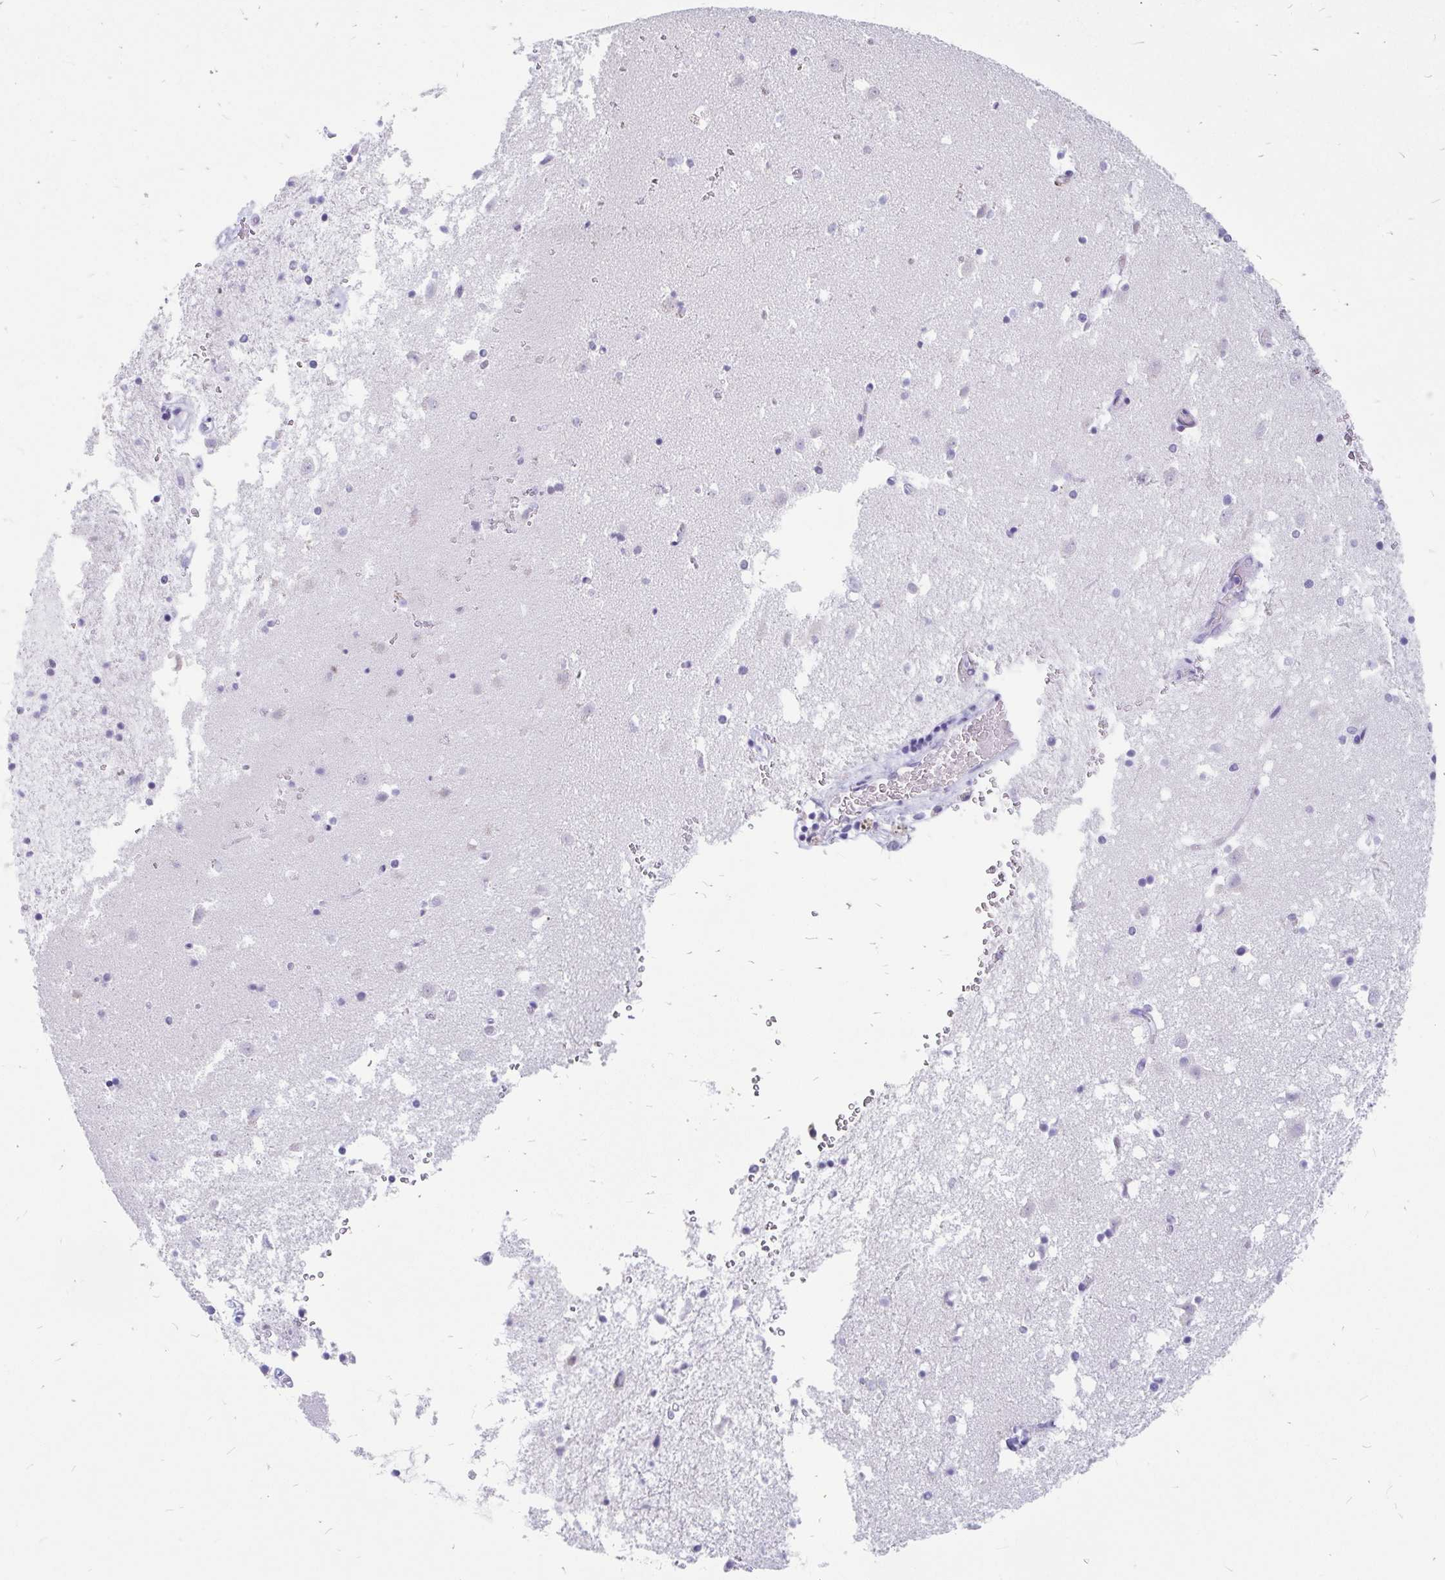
{"staining": {"intensity": "negative", "quantity": "none", "location": "none"}, "tissue": "caudate", "cell_type": "Glial cells", "image_type": "normal", "snomed": [{"axis": "morphology", "description": "Normal tissue, NOS"}, {"axis": "topography", "description": "Lateral ventricle wall"}], "caption": "A high-resolution photomicrograph shows IHC staining of unremarkable caudate, which reveals no significant expression in glial cells. The staining was performed using DAB to visualize the protein expression in brown, while the nuclei were stained in blue with hematoxylin (Magnification: 20x).", "gene": "EML5", "patient": {"sex": "male", "age": 37}}